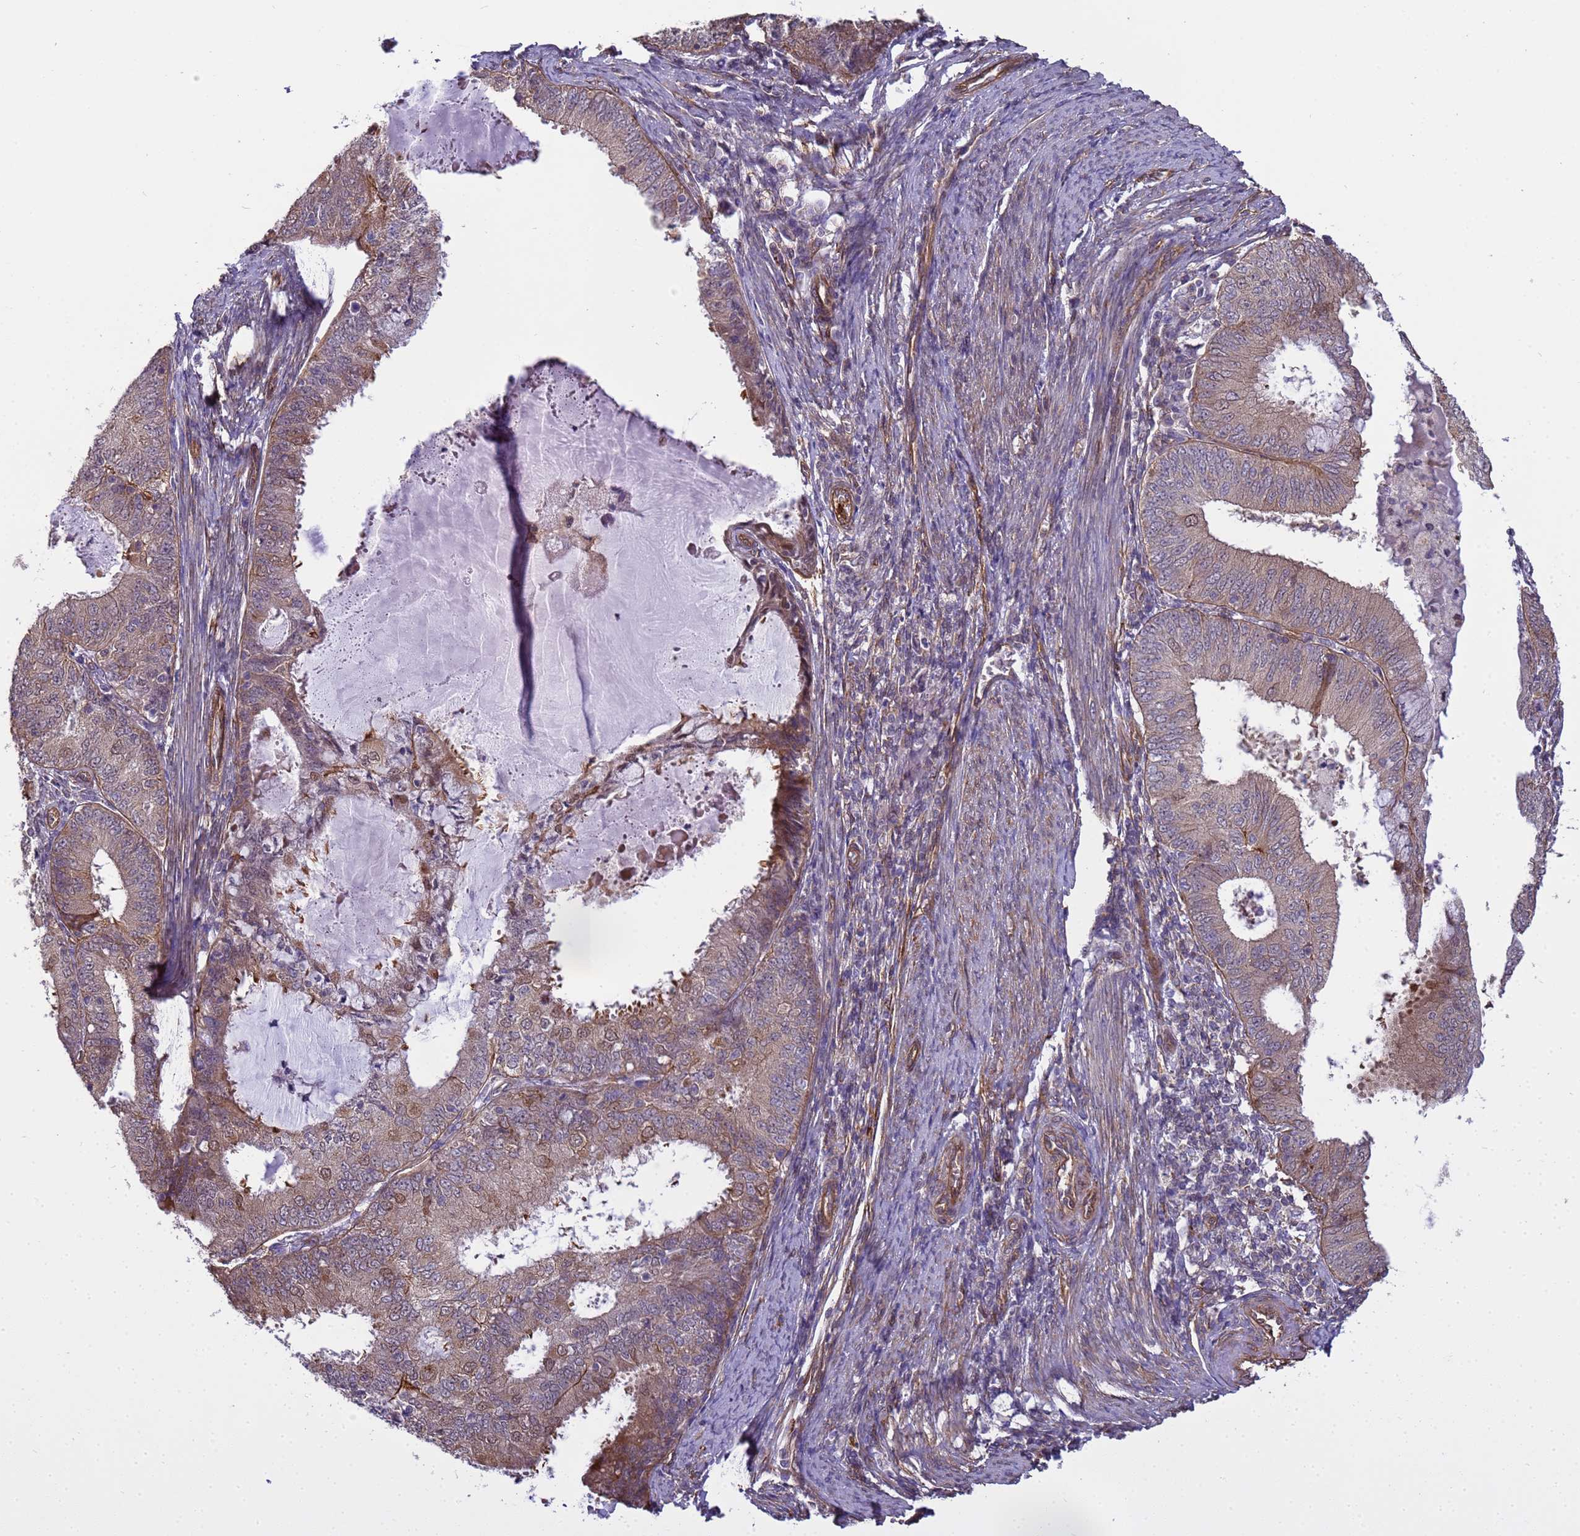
{"staining": {"intensity": "weak", "quantity": "25%-75%", "location": "cytoplasmic/membranous,nuclear"}, "tissue": "endometrial cancer", "cell_type": "Tumor cells", "image_type": "cancer", "snomed": [{"axis": "morphology", "description": "Adenocarcinoma, NOS"}, {"axis": "topography", "description": "Endometrium"}], "caption": "Weak cytoplasmic/membranous and nuclear positivity is appreciated in about 25%-75% of tumor cells in adenocarcinoma (endometrial).", "gene": "ITGB4", "patient": {"sex": "female", "age": 57}}